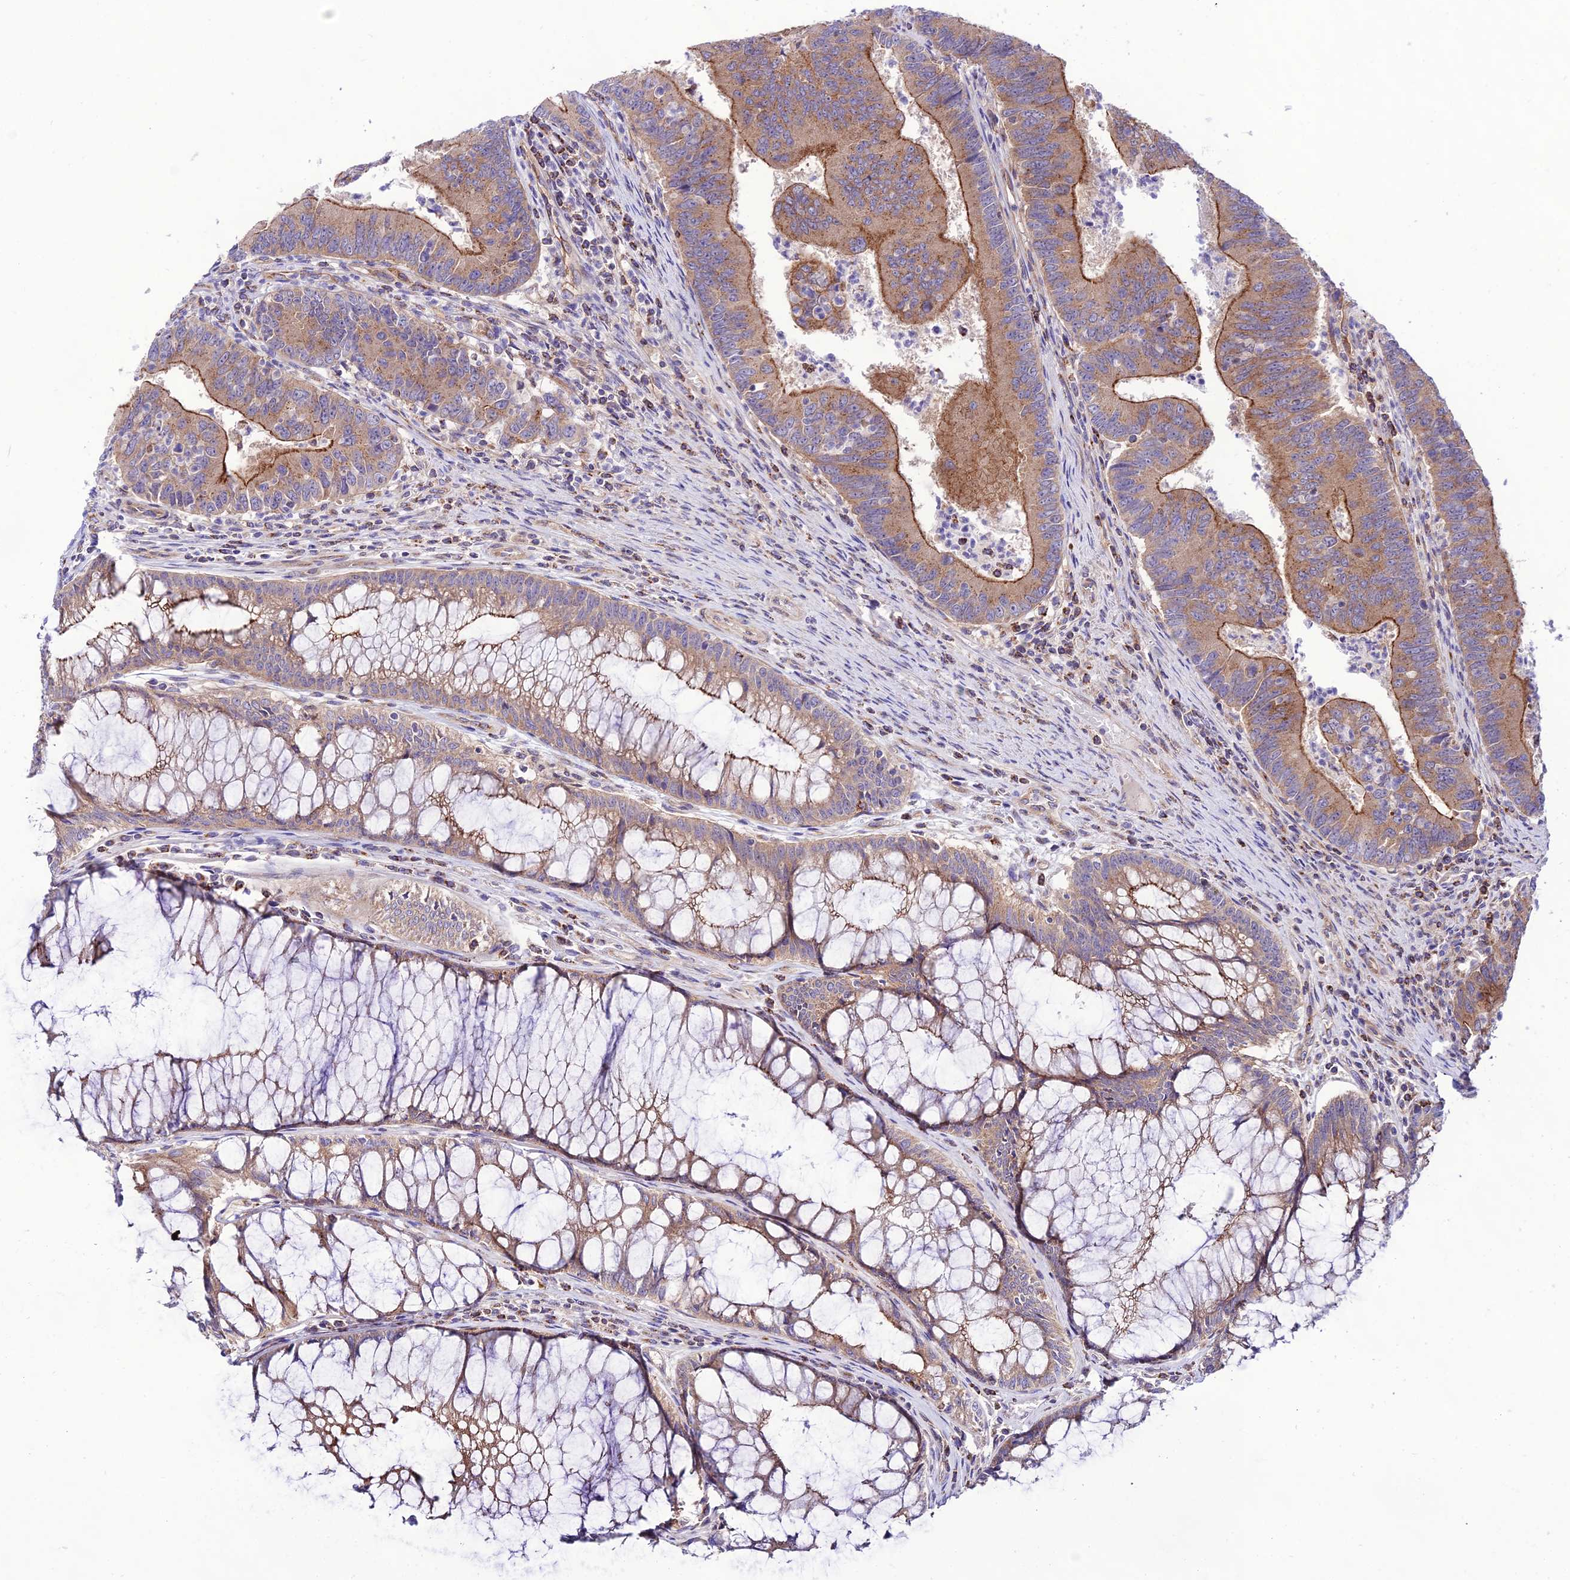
{"staining": {"intensity": "moderate", "quantity": ">75%", "location": "cytoplasmic/membranous"}, "tissue": "colorectal cancer", "cell_type": "Tumor cells", "image_type": "cancer", "snomed": [{"axis": "morphology", "description": "Adenocarcinoma, NOS"}, {"axis": "topography", "description": "Colon"}], "caption": "A medium amount of moderate cytoplasmic/membranous staining is present in about >75% of tumor cells in colorectal cancer tissue. The staining was performed using DAB (3,3'-diaminobenzidine) to visualize the protein expression in brown, while the nuclei were stained in blue with hematoxylin (Magnification: 20x).", "gene": "LACTB2", "patient": {"sex": "female", "age": 67}}